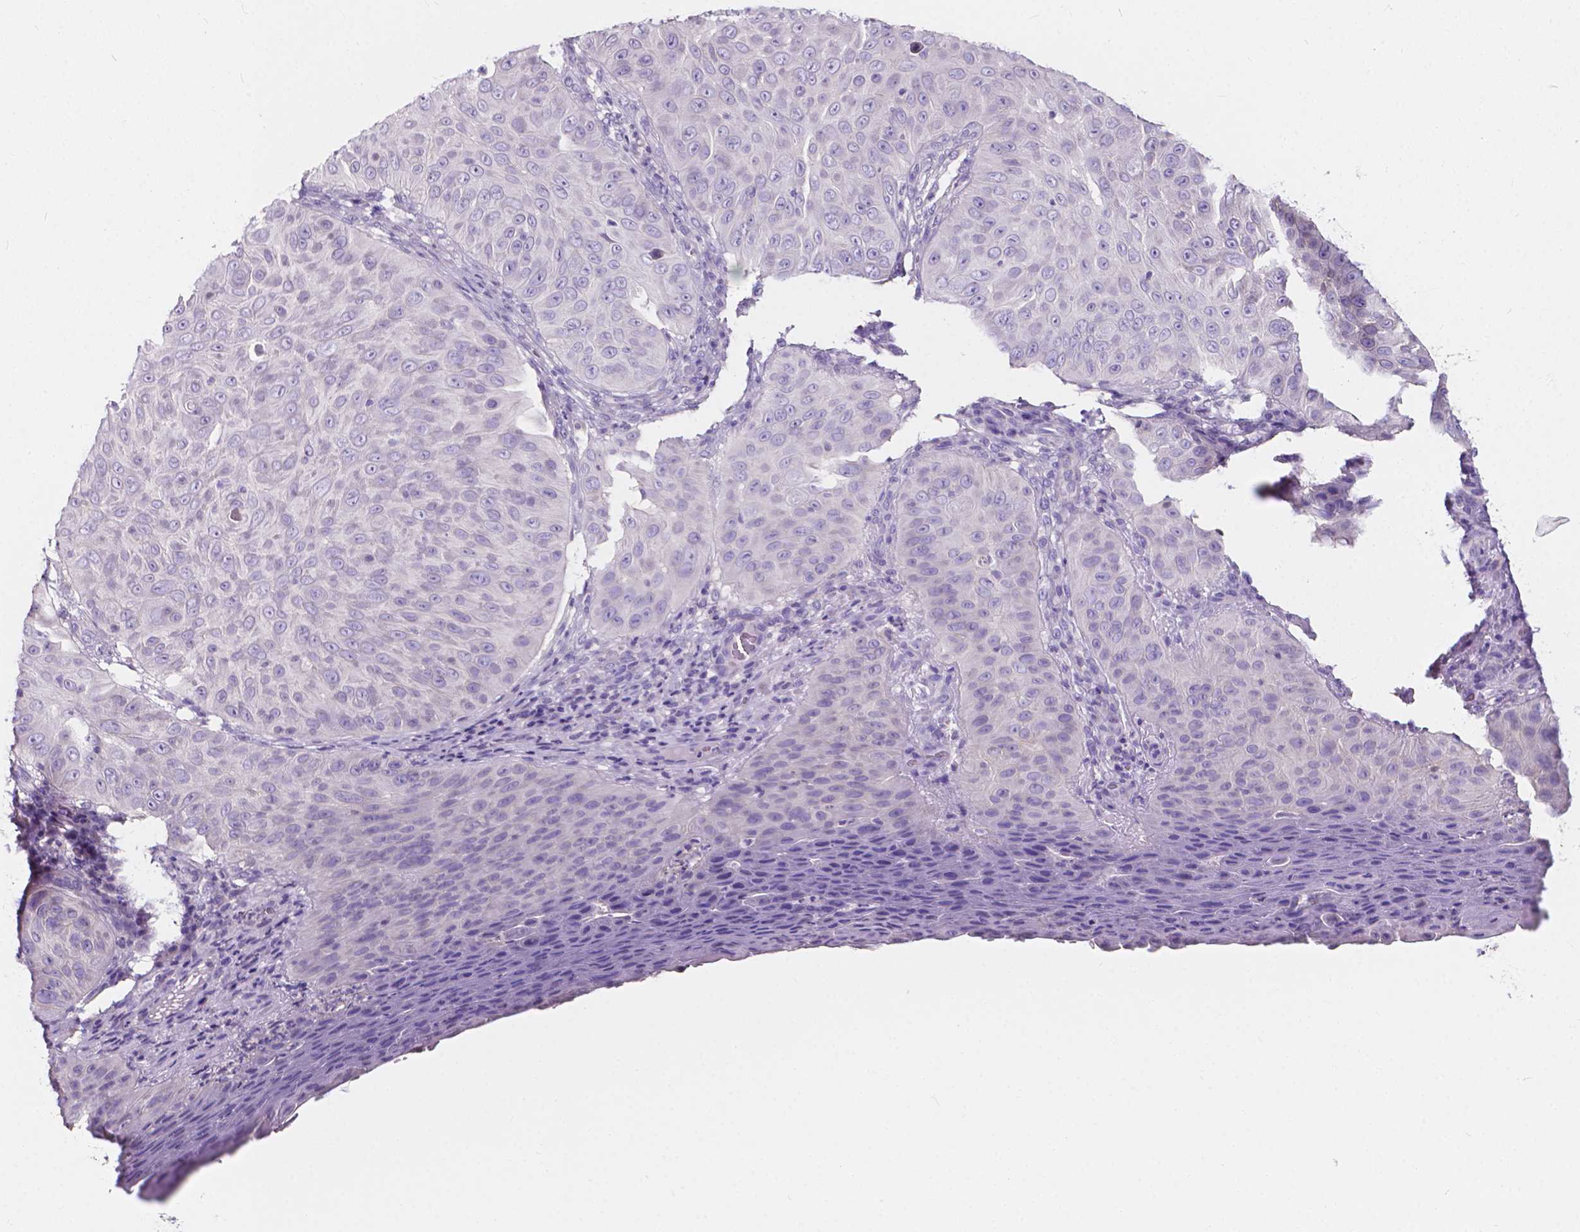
{"staining": {"intensity": "negative", "quantity": "none", "location": "none"}, "tissue": "skin cancer", "cell_type": "Tumor cells", "image_type": "cancer", "snomed": [{"axis": "morphology", "description": "Squamous cell carcinoma, NOS"}, {"axis": "topography", "description": "Skin"}], "caption": "High magnification brightfield microscopy of skin cancer stained with DAB (brown) and counterstained with hematoxylin (blue): tumor cells show no significant expression.", "gene": "CLSTN2", "patient": {"sex": "male", "age": 82}}